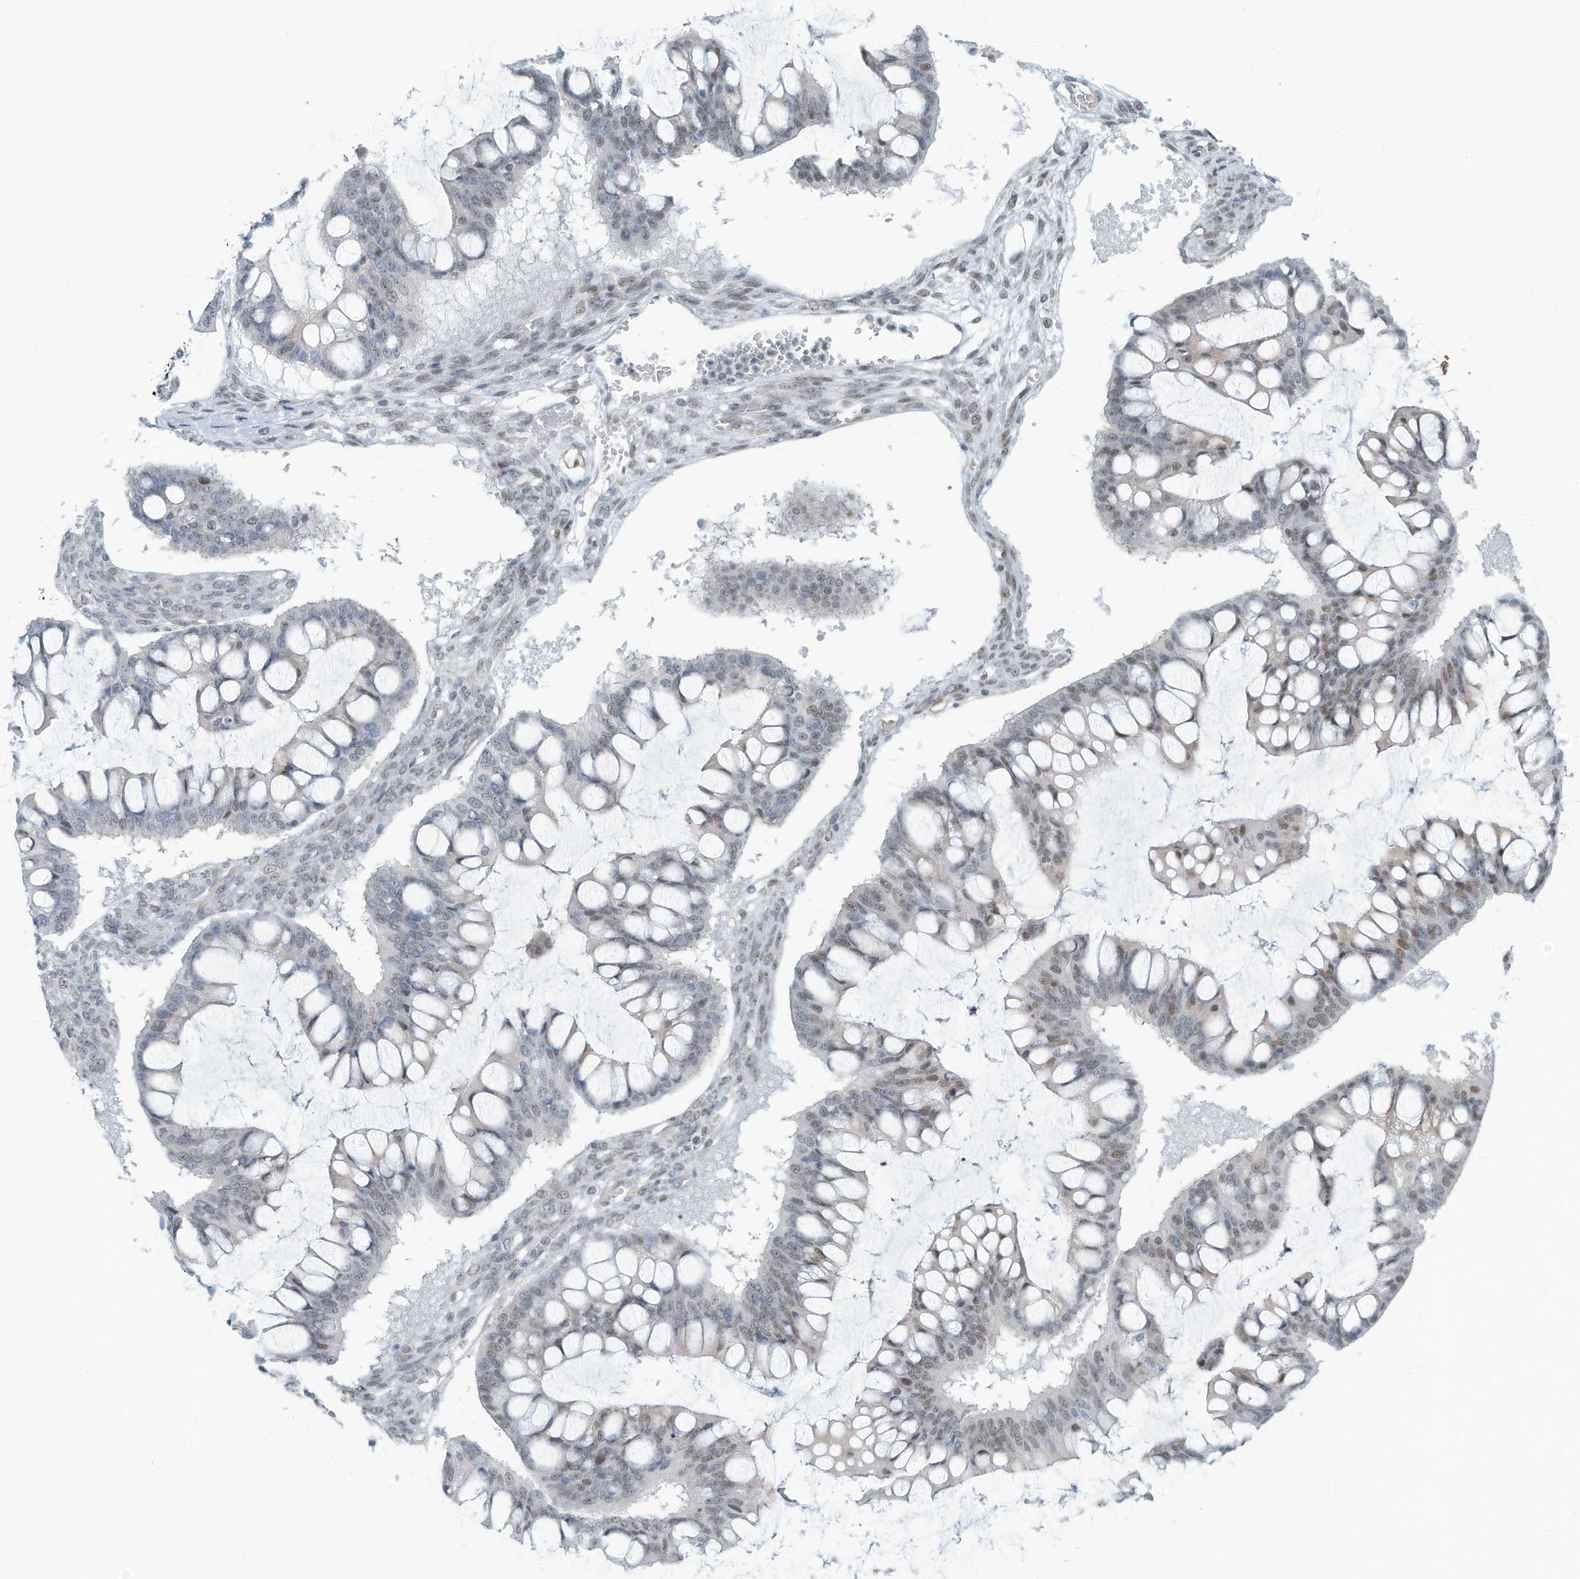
{"staining": {"intensity": "moderate", "quantity": "25%-75%", "location": "nuclear"}, "tissue": "ovarian cancer", "cell_type": "Tumor cells", "image_type": "cancer", "snomed": [{"axis": "morphology", "description": "Cystadenocarcinoma, mucinous, NOS"}, {"axis": "topography", "description": "Ovary"}], "caption": "Protein expression analysis of human mucinous cystadenocarcinoma (ovarian) reveals moderate nuclear expression in about 25%-75% of tumor cells.", "gene": "SARNP", "patient": {"sex": "female", "age": 73}}